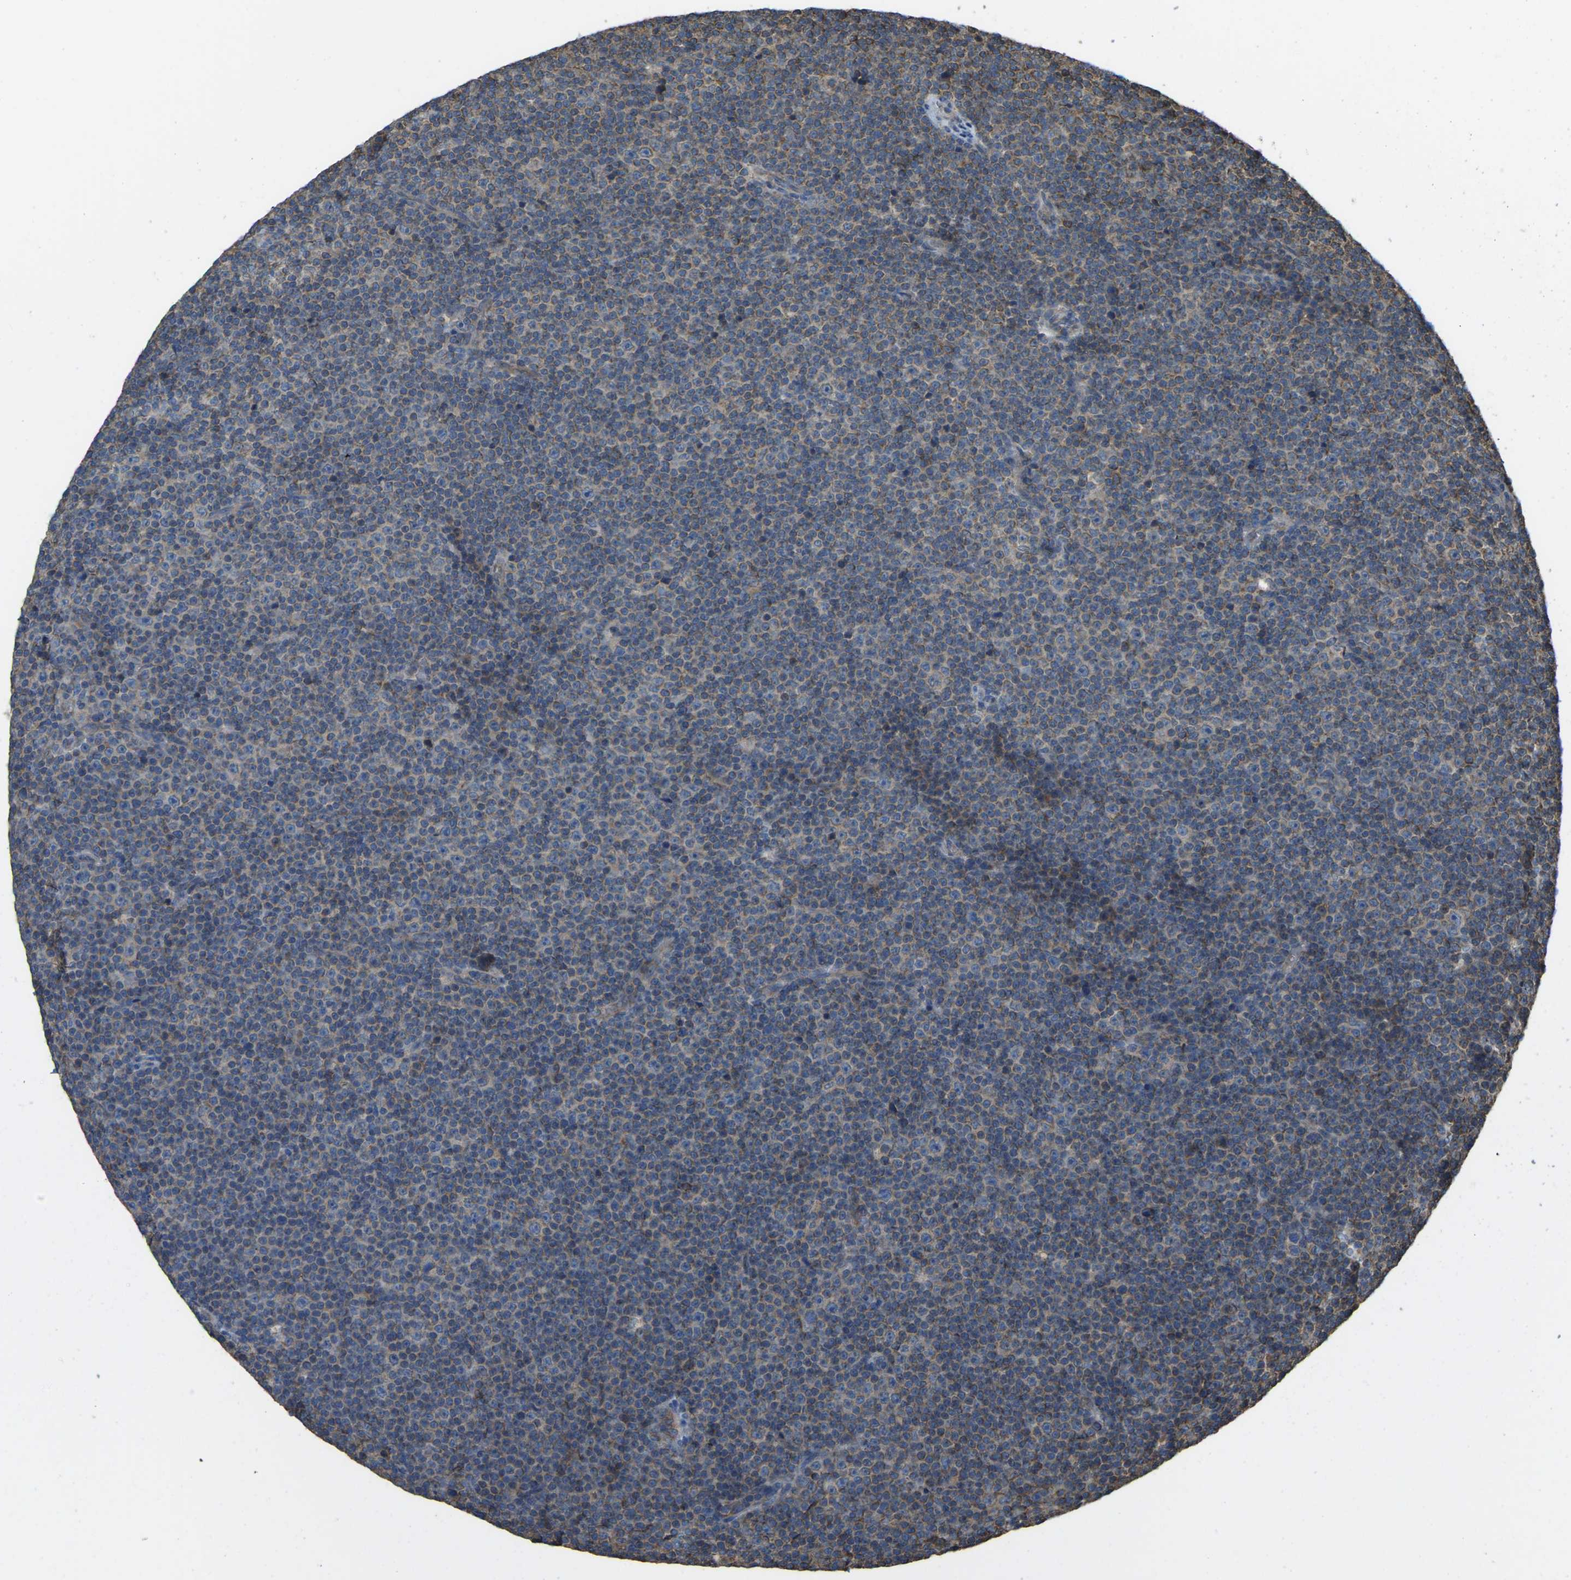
{"staining": {"intensity": "weak", "quantity": "25%-75%", "location": "cytoplasmic/membranous"}, "tissue": "lymphoma", "cell_type": "Tumor cells", "image_type": "cancer", "snomed": [{"axis": "morphology", "description": "Malignant lymphoma, non-Hodgkin's type, Low grade"}, {"axis": "topography", "description": "Lymph node"}], "caption": "Weak cytoplasmic/membranous protein positivity is appreciated in approximately 25%-75% of tumor cells in lymphoma.", "gene": "GNG2", "patient": {"sex": "female", "age": 67}}